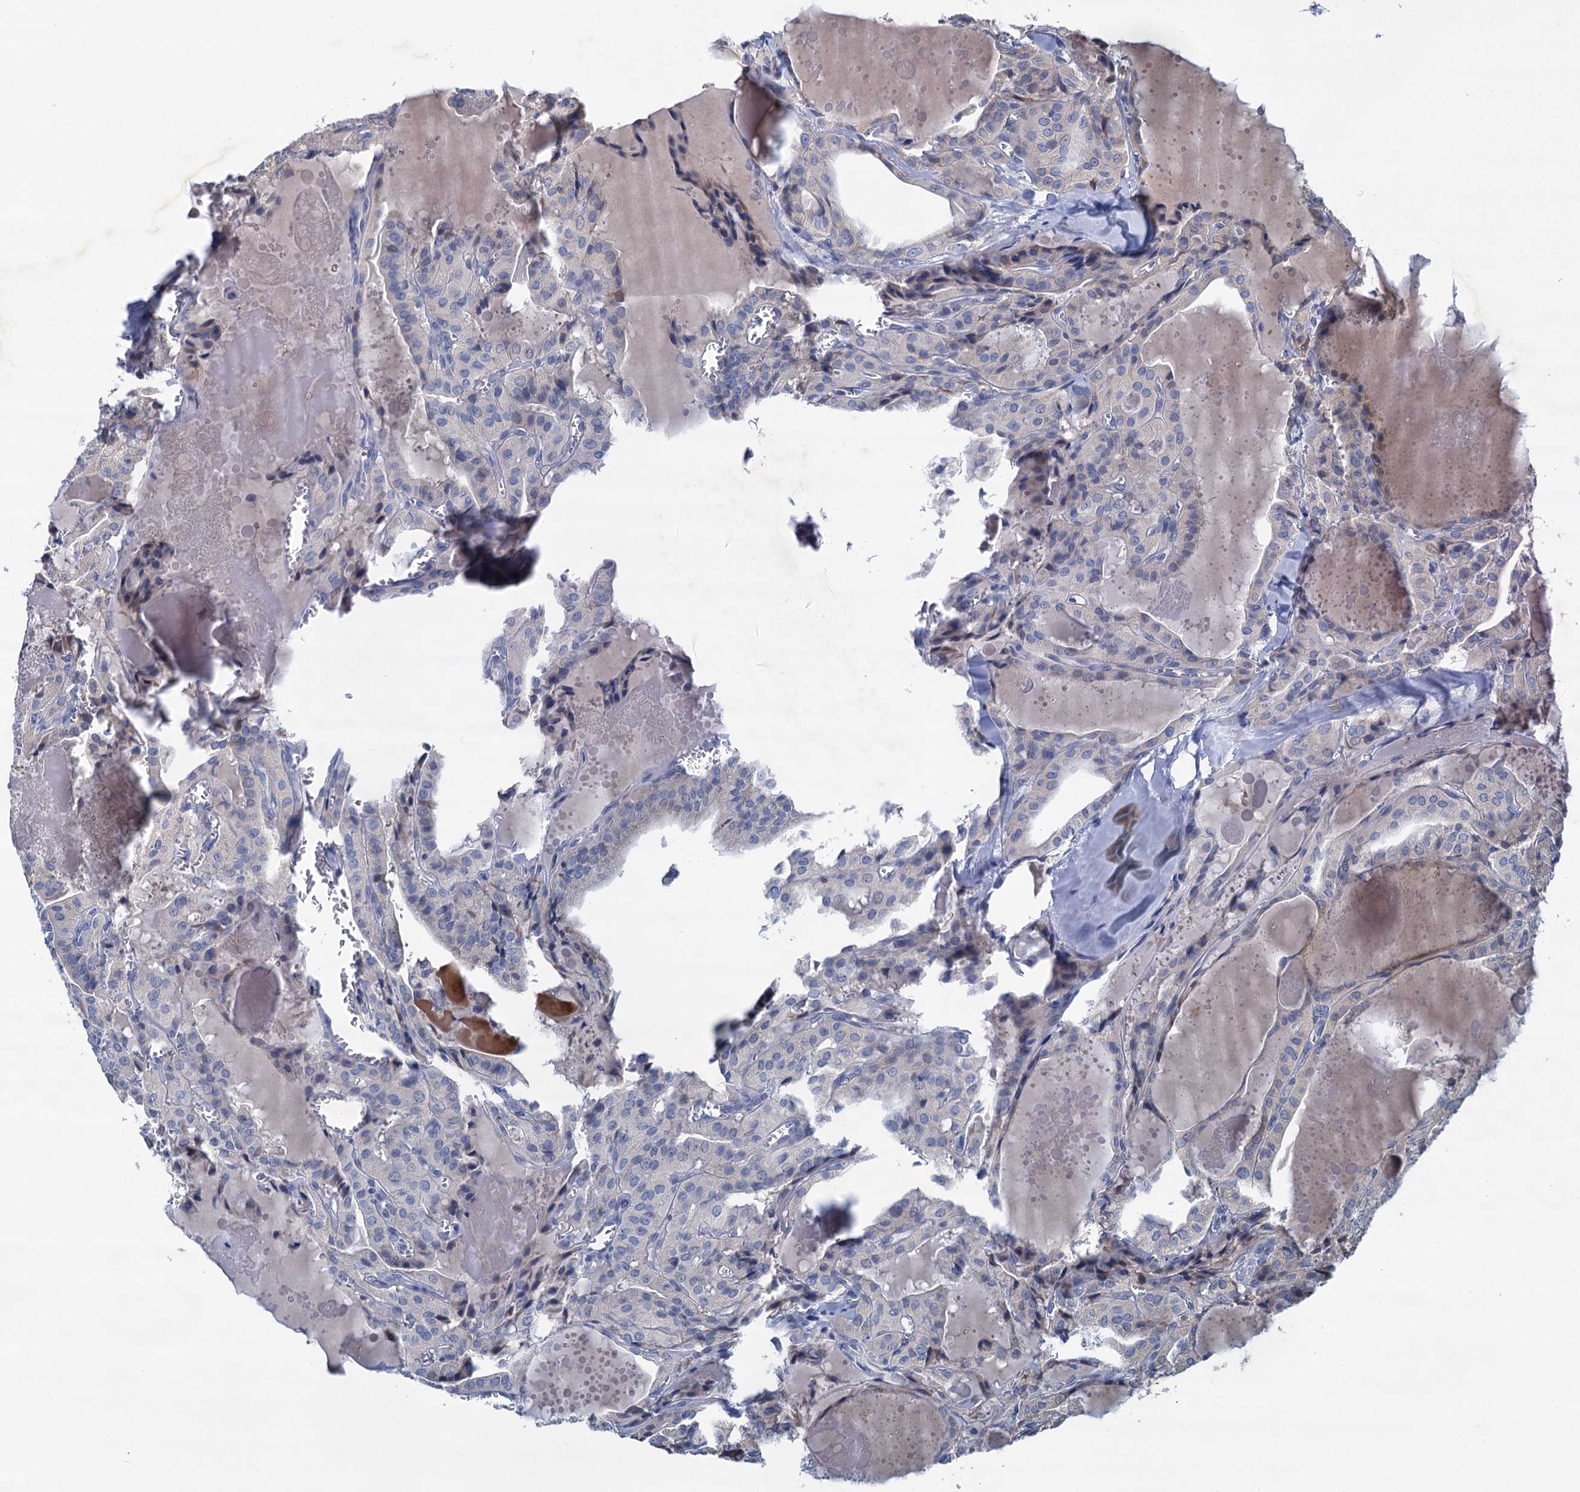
{"staining": {"intensity": "negative", "quantity": "none", "location": "none"}, "tissue": "thyroid cancer", "cell_type": "Tumor cells", "image_type": "cancer", "snomed": [{"axis": "morphology", "description": "Papillary adenocarcinoma, NOS"}, {"axis": "topography", "description": "Thyroid gland"}], "caption": "Tumor cells are negative for protein expression in human thyroid papillary adenocarcinoma. Nuclei are stained in blue.", "gene": "LINS1", "patient": {"sex": "male", "age": 52}}